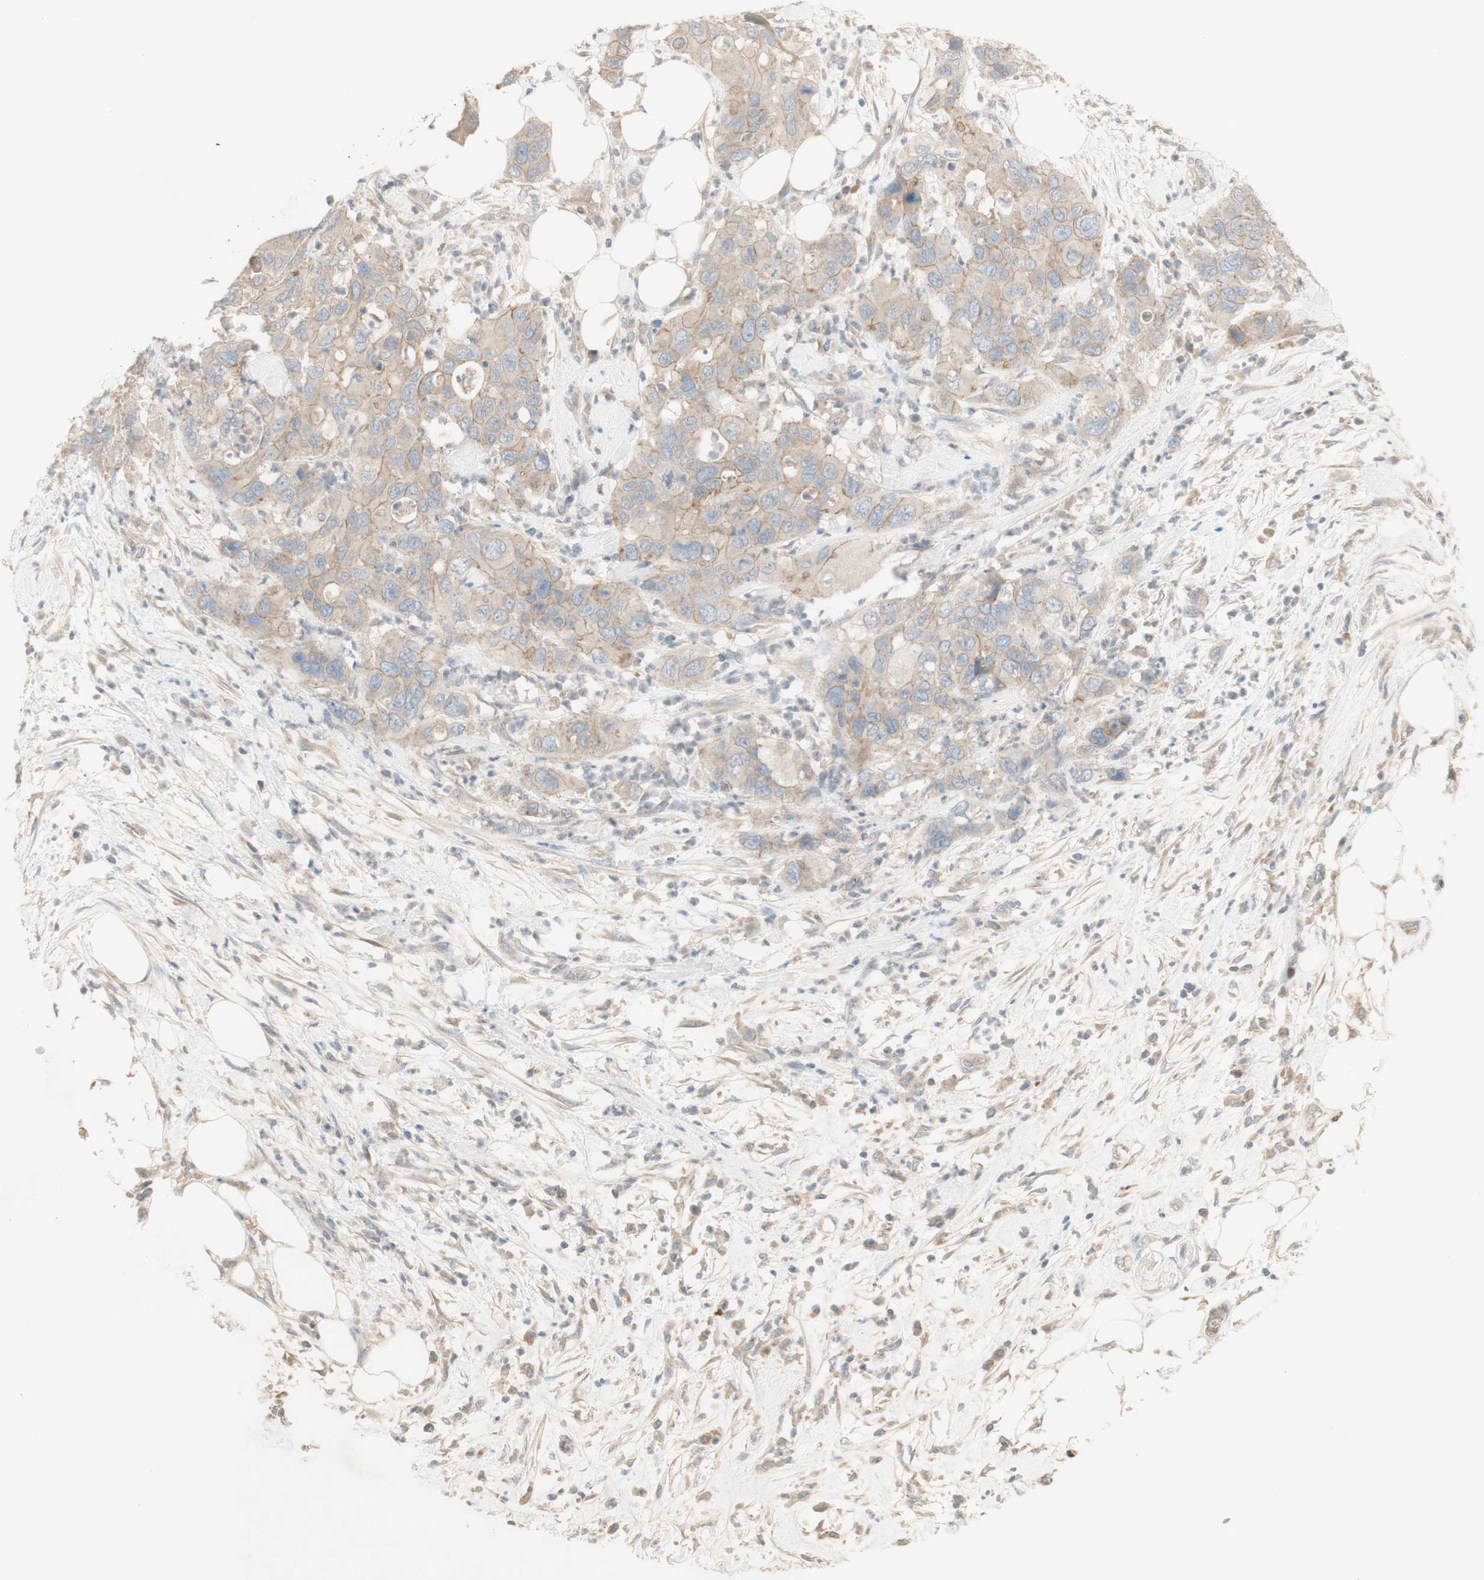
{"staining": {"intensity": "weak", "quantity": ">75%", "location": "cytoplasmic/membranous"}, "tissue": "pancreatic cancer", "cell_type": "Tumor cells", "image_type": "cancer", "snomed": [{"axis": "morphology", "description": "Adenocarcinoma, NOS"}, {"axis": "topography", "description": "Pancreas"}], "caption": "A brown stain highlights weak cytoplasmic/membranous expression of a protein in pancreatic cancer (adenocarcinoma) tumor cells.", "gene": "PTGER4", "patient": {"sex": "female", "age": 71}}